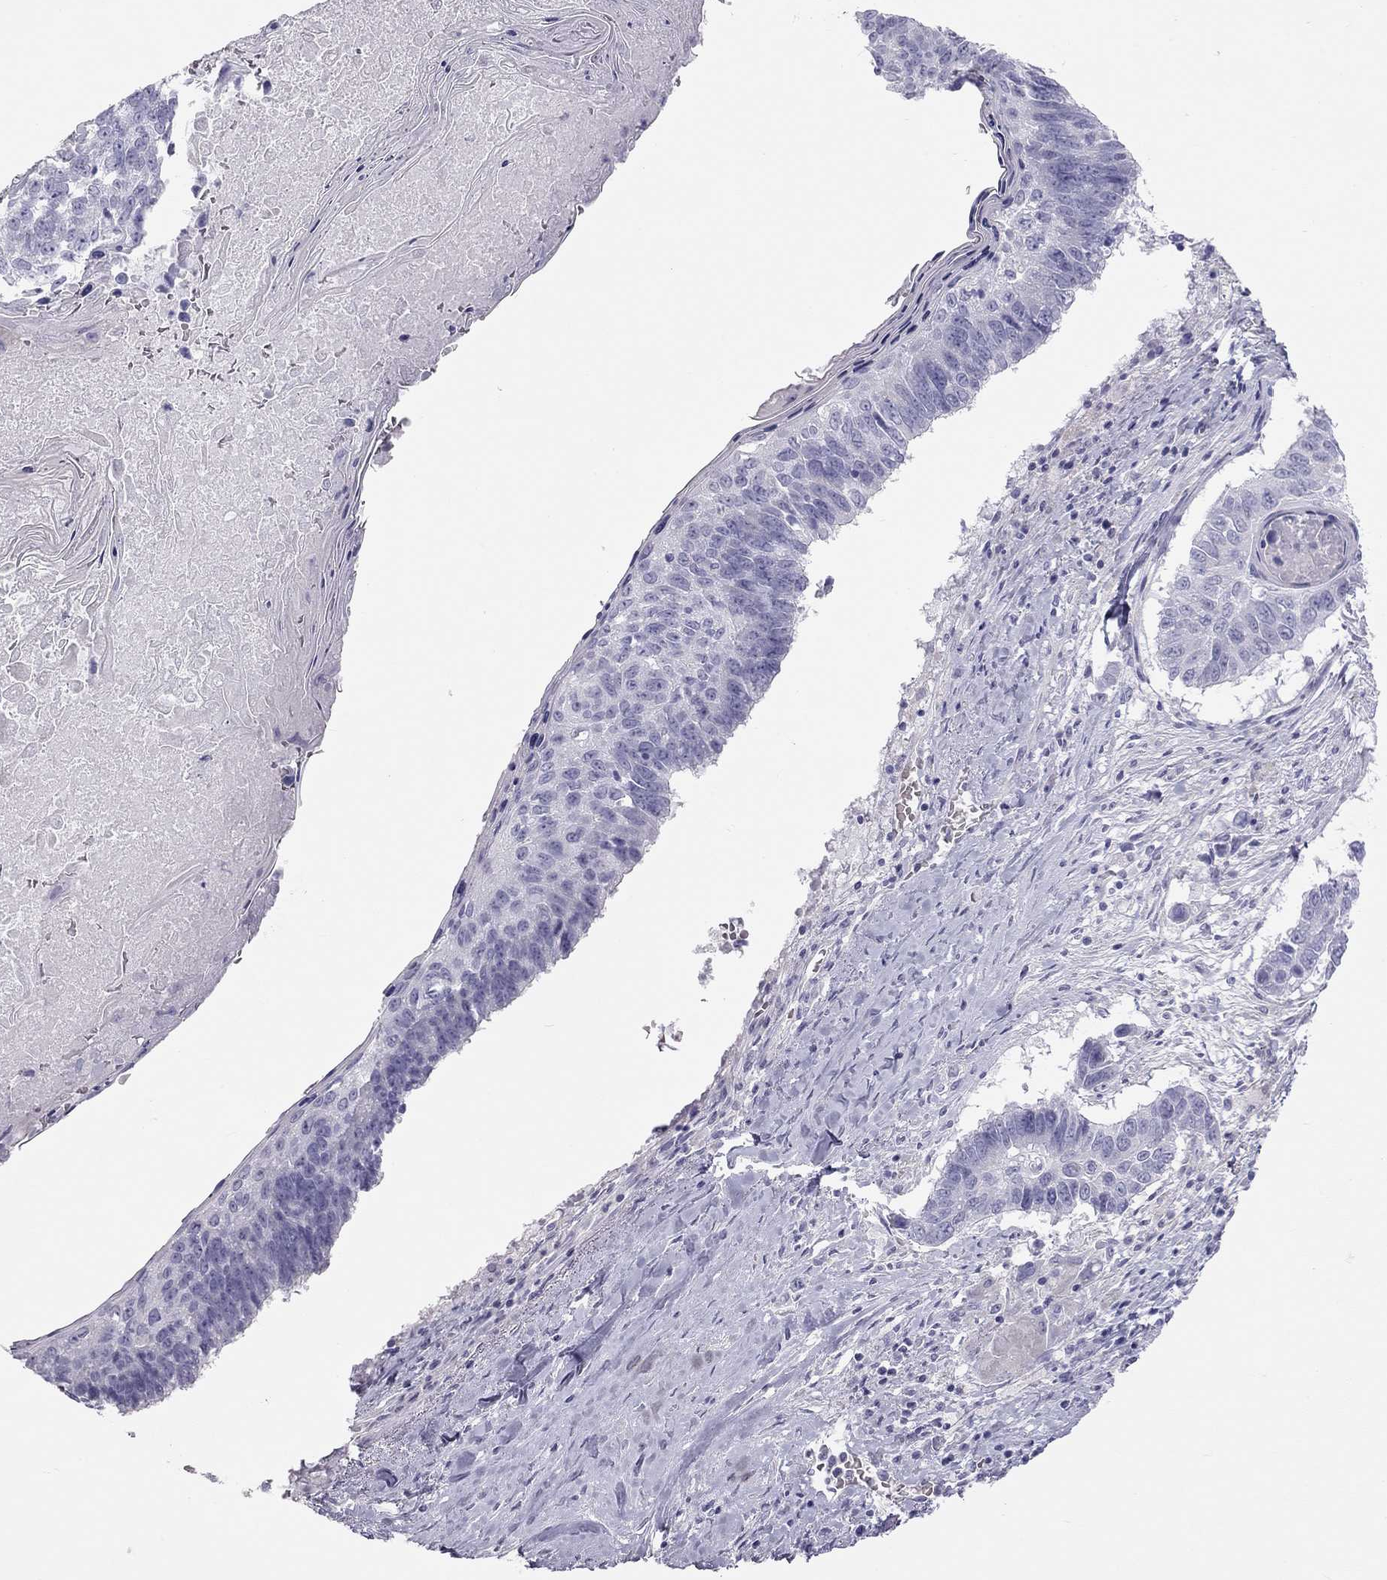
{"staining": {"intensity": "negative", "quantity": "none", "location": "none"}, "tissue": "lung cancer", "cell_type": "Tumor cells", "image_type": "cancer", "snomed": [{"axis": "morphology", "description": "Squamous cell carcinoma, NOS"}, {"axis": "topography", "description": "Lung"}], "caption": "DAB immunohistochemical staining of human lung squamous cell carcinoma exhibits no significant staining in tumor cells.", "gene": "SPATA12", "patient": {"sex": "male", "age": 73}}